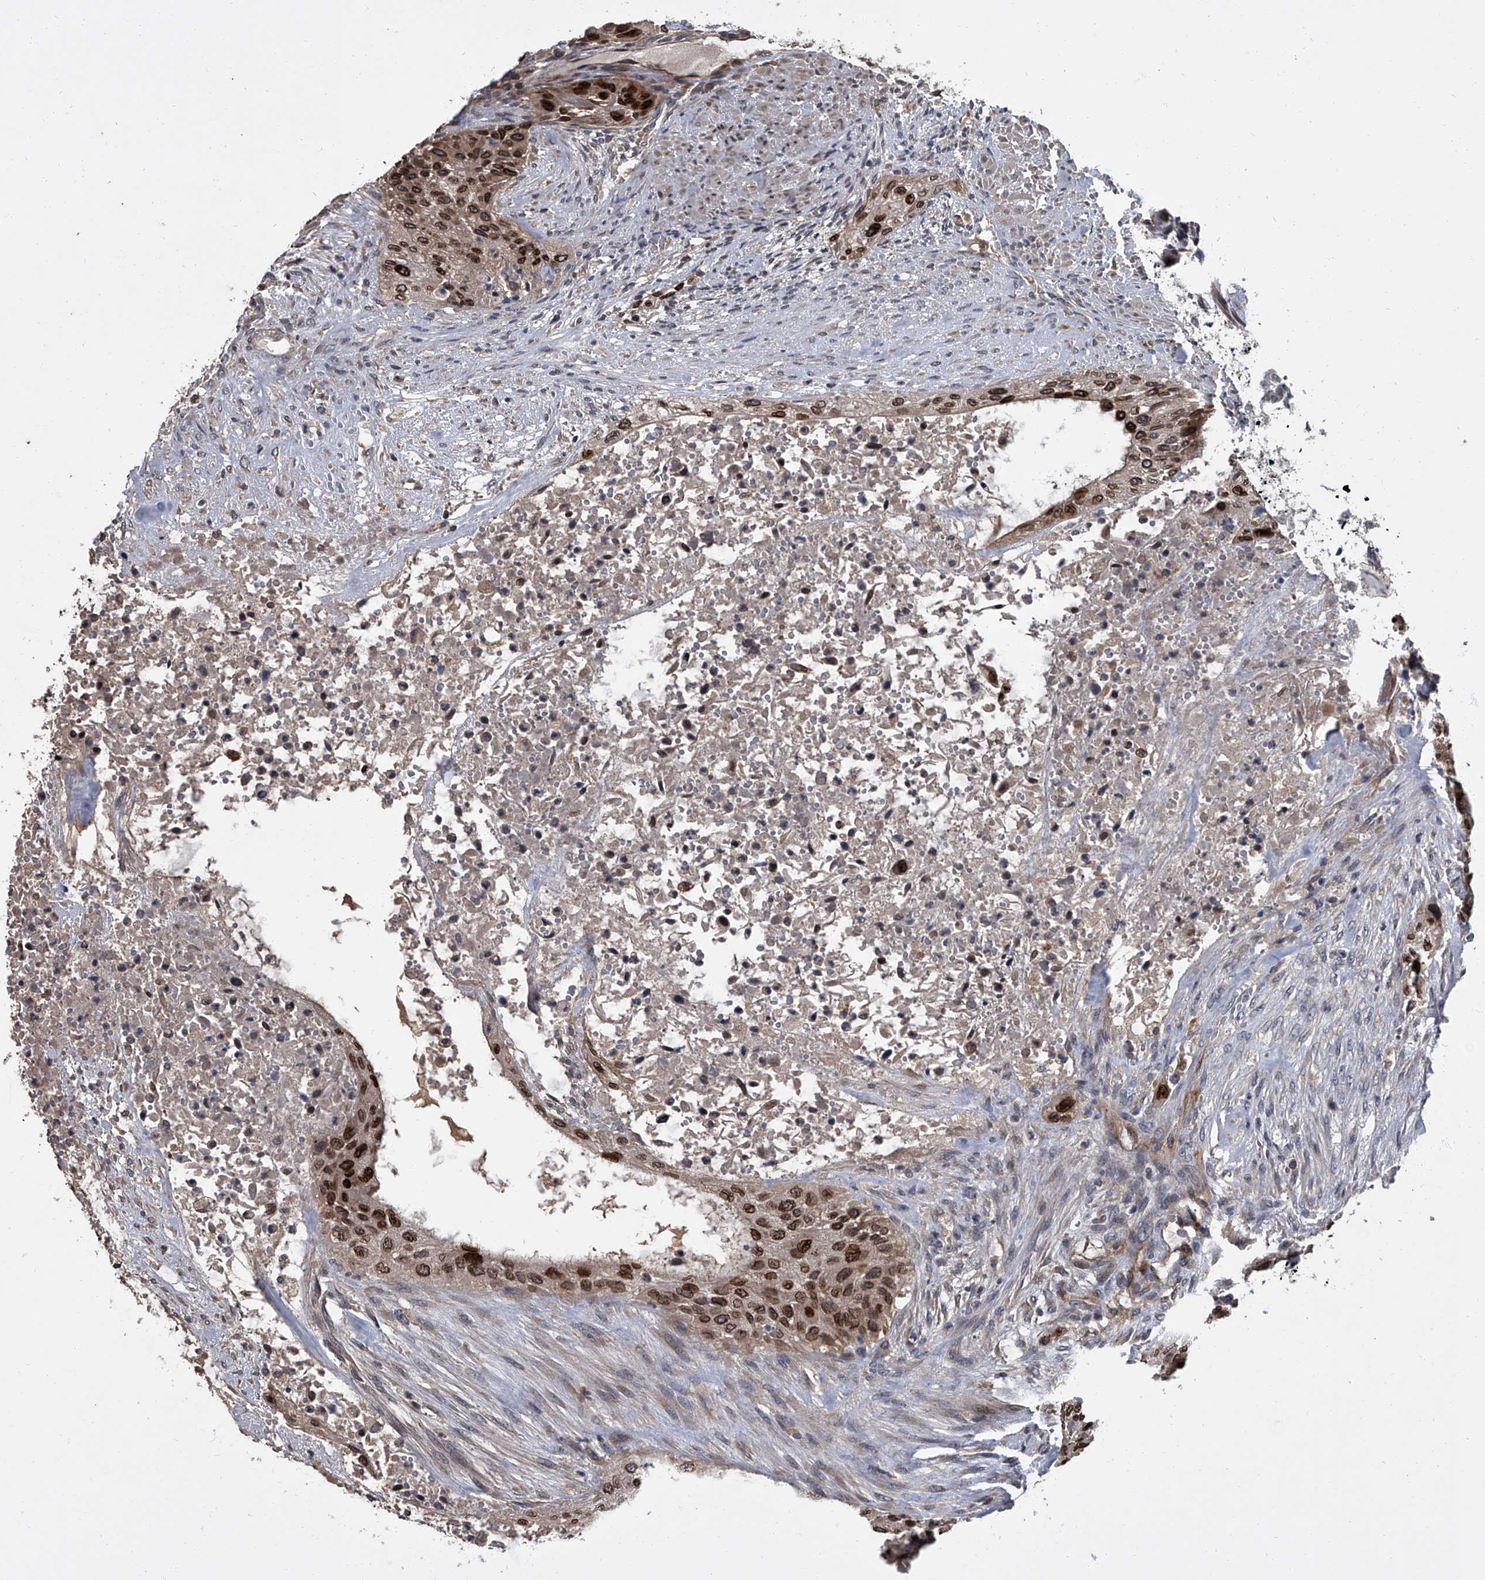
{"staining": {"intensity": "strong", "quantity": ">75%", "location": "cytoplasmic/membranous,nuclear"}, "tissue": "urothelial cancer", "cell_type": "Tumor cells", "image_type": "cancer", "snomed": [{"axis": "morphology", "description": "Urothelial carcinoma, High grade"}, {"axis": "topography", "description": "Urinary bladder"}], "caption": "Protein staining by IHC shows strong cytoplasmic/membranous and nuclear expression in approximately >75% of tumor cells in urothelial carcinoma (high-grade).", "gene": "LRRC8C", "patient": {"sex": "male", "age": 35}}